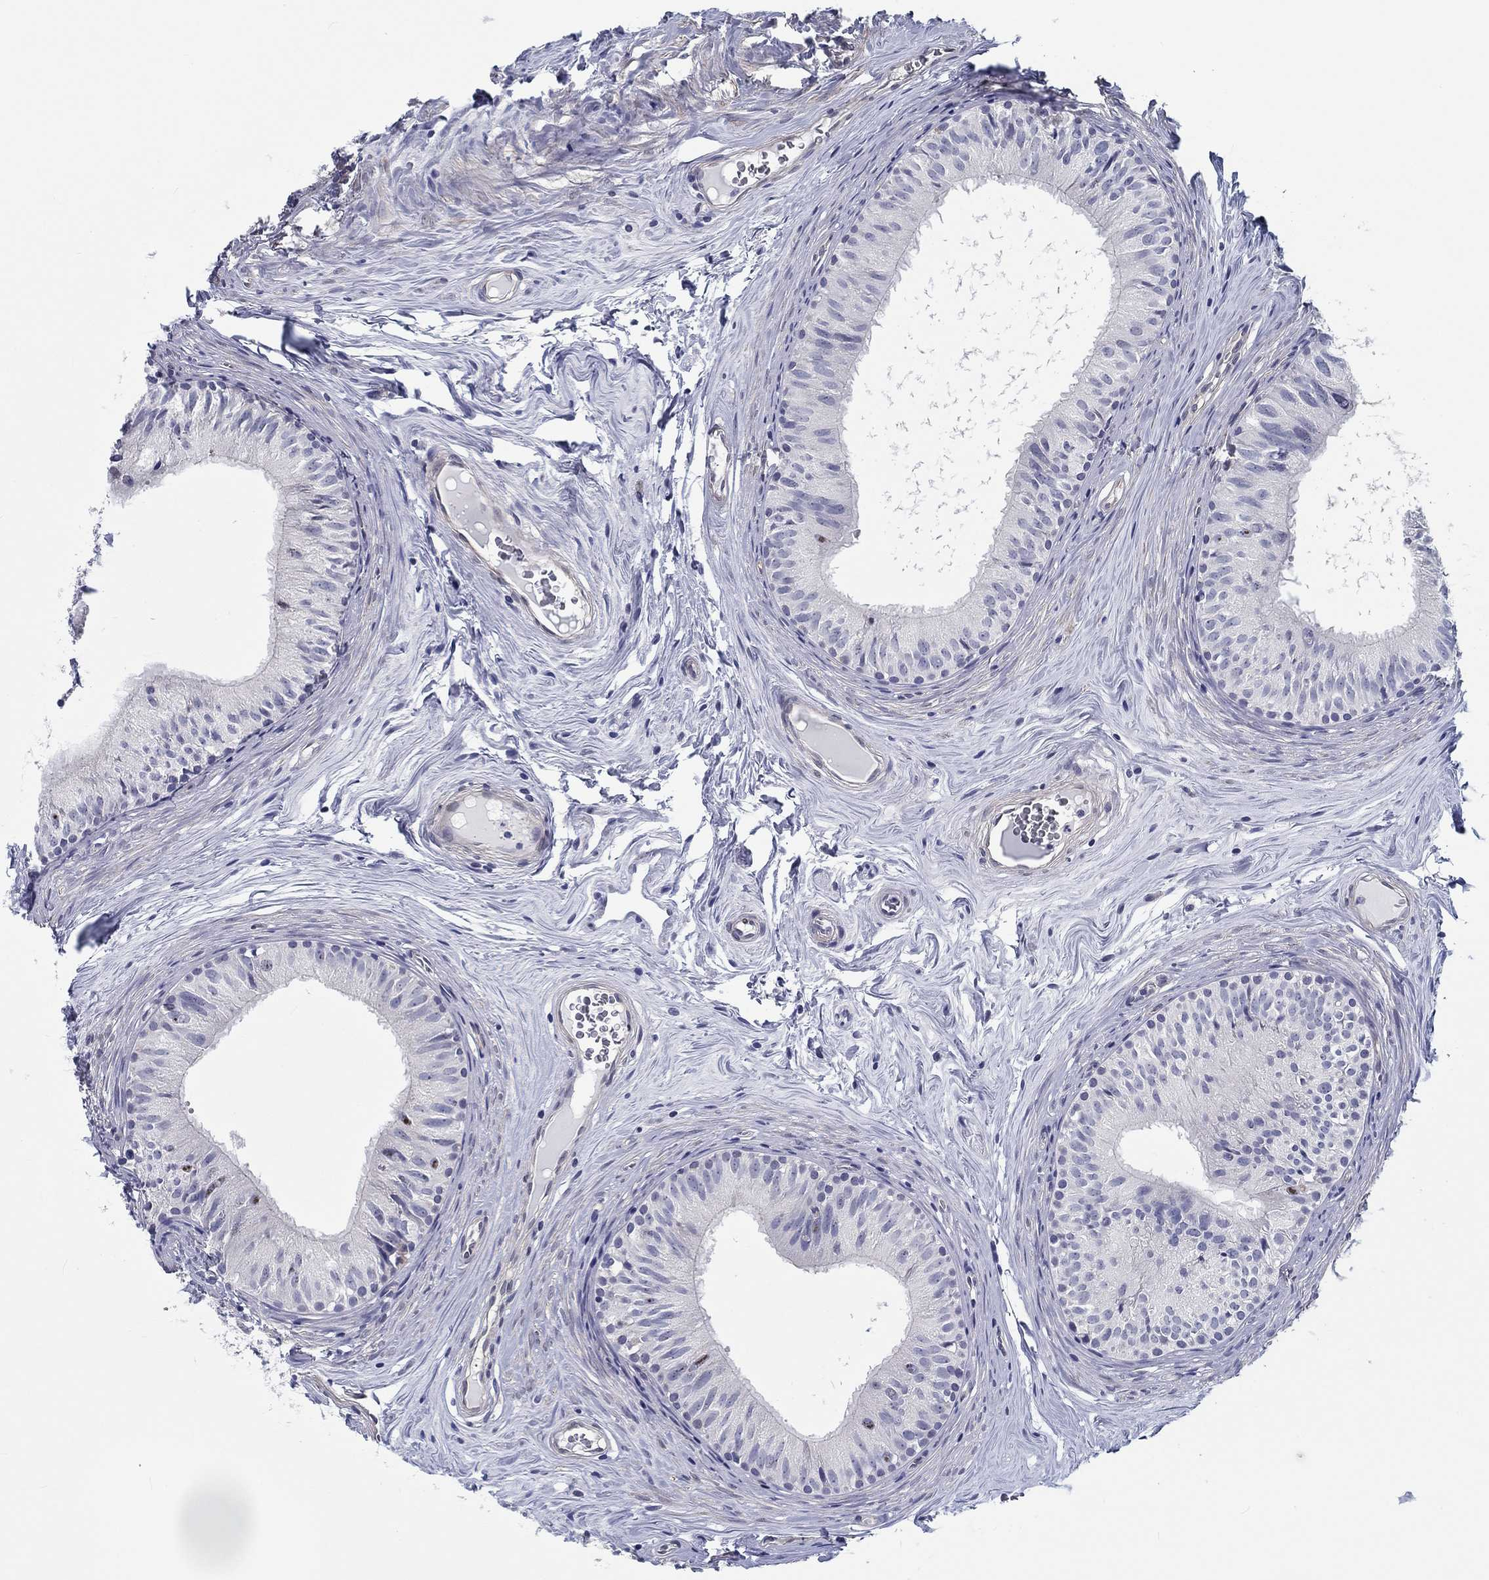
{"staining": {"intensity": "negative", "quantity": "none", "location": "none"}, "tissue": "epididymis", "cell_type": "Glandular cells", "image_type": "normal", "snomed": [{"axis": "morphology", "description": "Normal tissue, NOS"}, {"axis": "topography", "description": "Epididymis"}], "caption": "DAB (3,3'-diaminobenzidine) immunohistochemical staining of normal epididymis exhibits no significant positivity in glandular cells. Nuclei are stained in blue.", "gene": "CRYGD", "patient": {"sex": "male", "age": 52}}